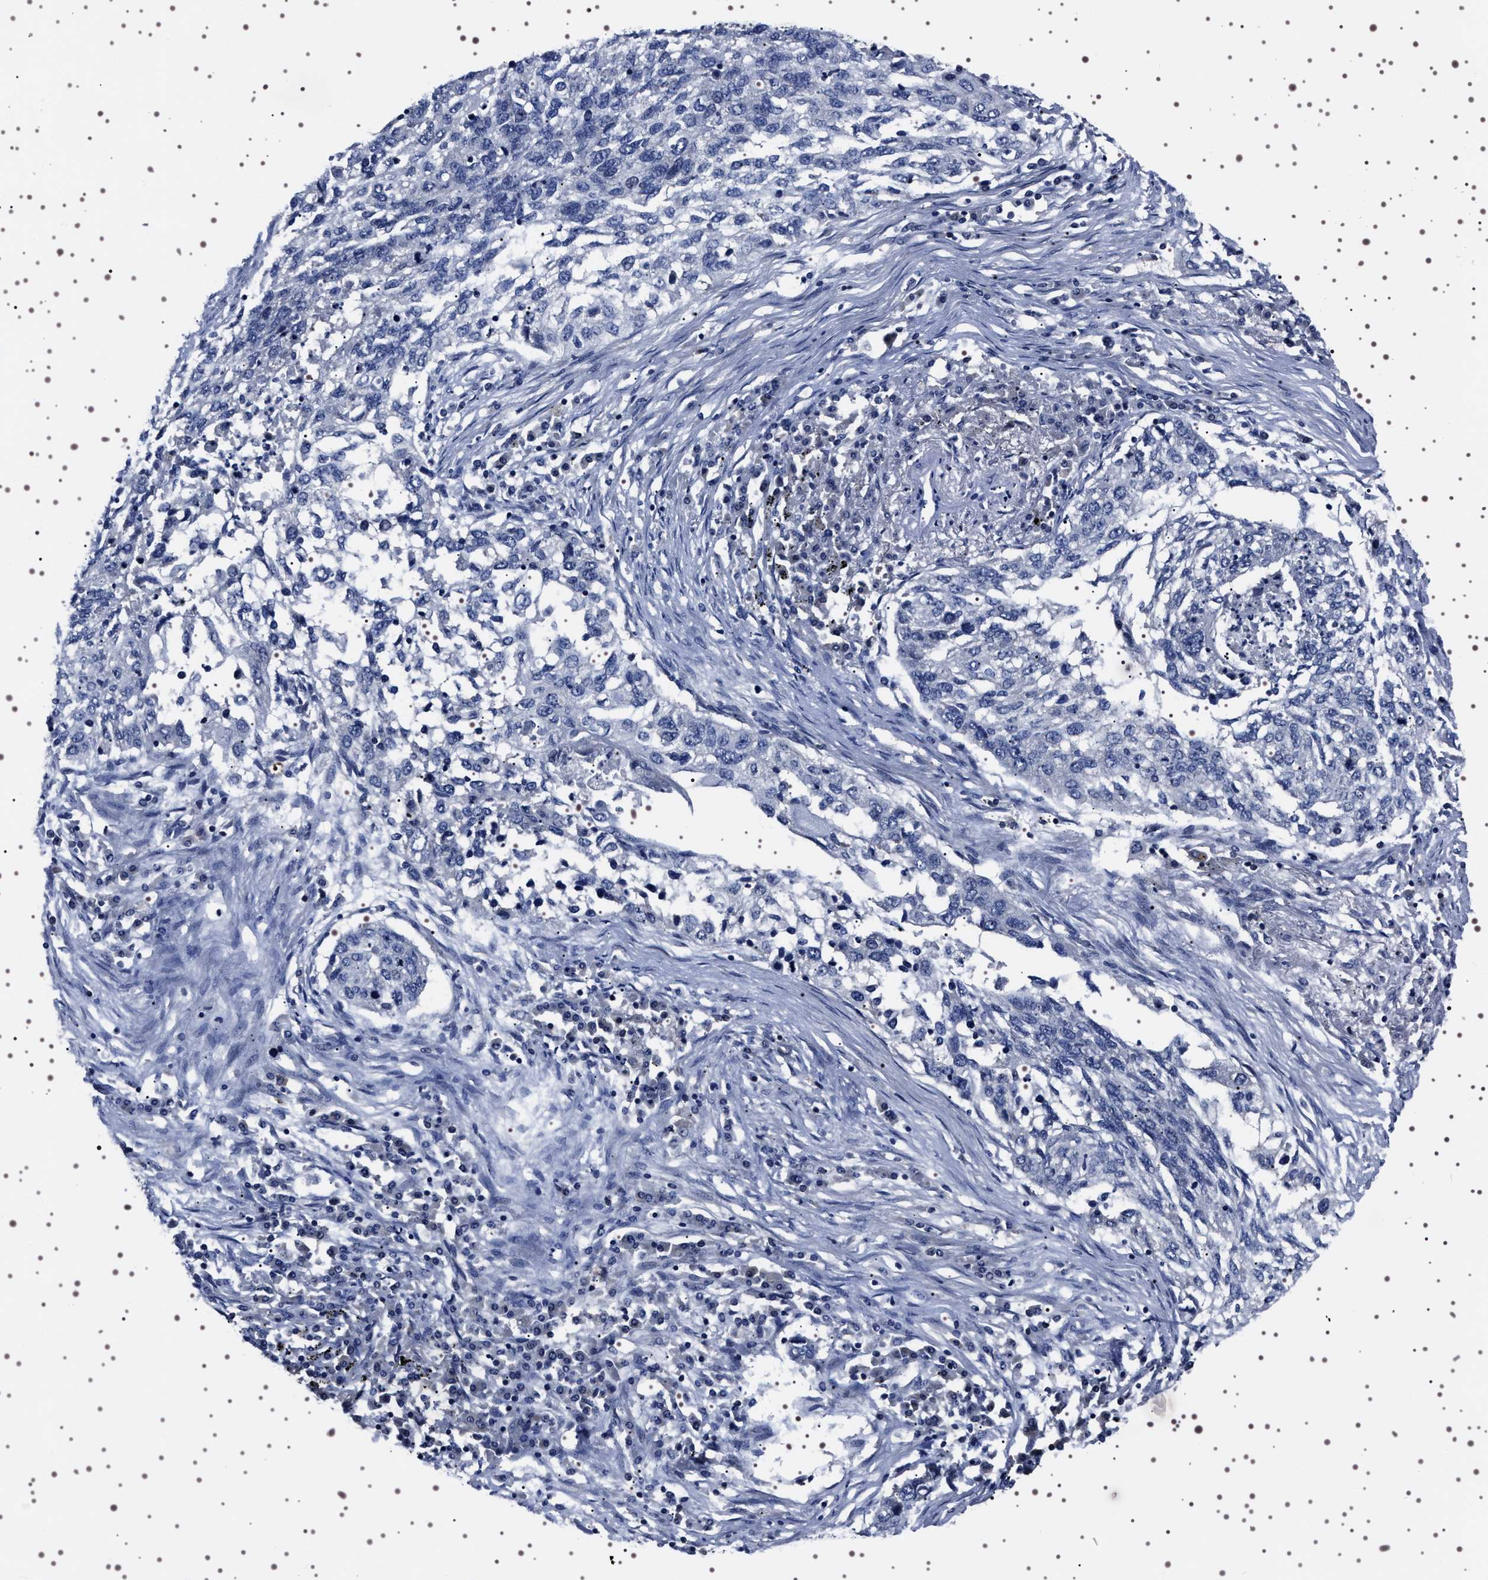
{"staining": {"intensity": "negative", "quantity": "none", "location": "none"}, "tissue": "lung cancer", "cell_type": "Tumor cells", "image_type": "cancer", "snomed": [{"axis": "morphology", "description": "Squamous cell carcinoma, NOS"}, {"axis": "topography", "description": "Lung"}], "caption": "Lung cancer (squamous cell carcinoma) stained for a protein using immunohistochemistry shows no positivity tumor cells.", "gene": "TARBP1", "patient": {"sex": "female", "age": 63}}